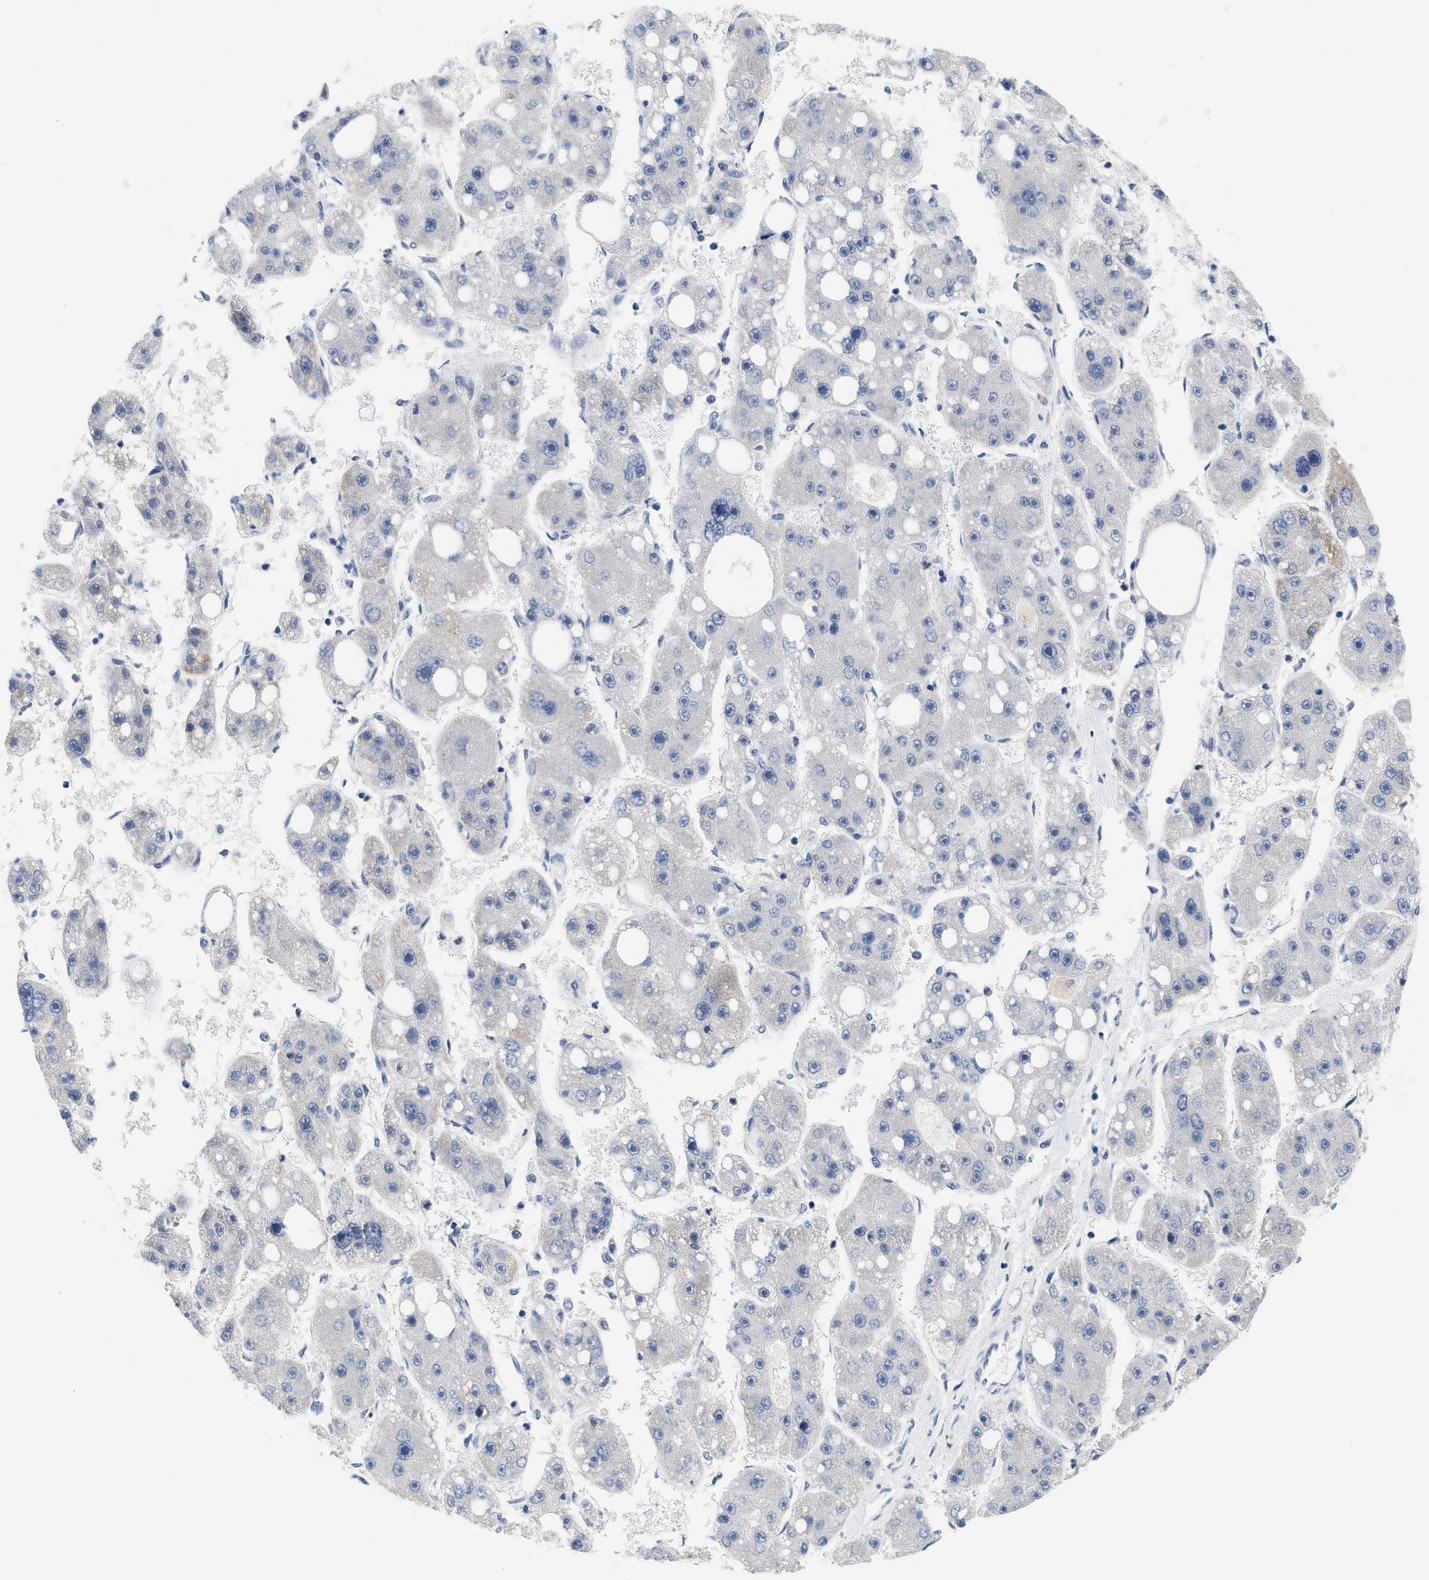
{"staining": {"intensity": "negative", "quantity": "none", "location": "none"}, "tissue": "liver cancer", "cell_type": "Tumor cells", "image_type": "cancer", "snomed": [{"axis": "morphology", "description": "Carcinoma, Hepatocellular, NOS"}, {"axis": "topography", "description": "Liver"}], "caption": "The micrograph reveals no significant positivity in tumor cells of hepatocellular carcinoma (liver).", "gene": "HIF1A", "patient": {"sex": "female", "age": 61}}